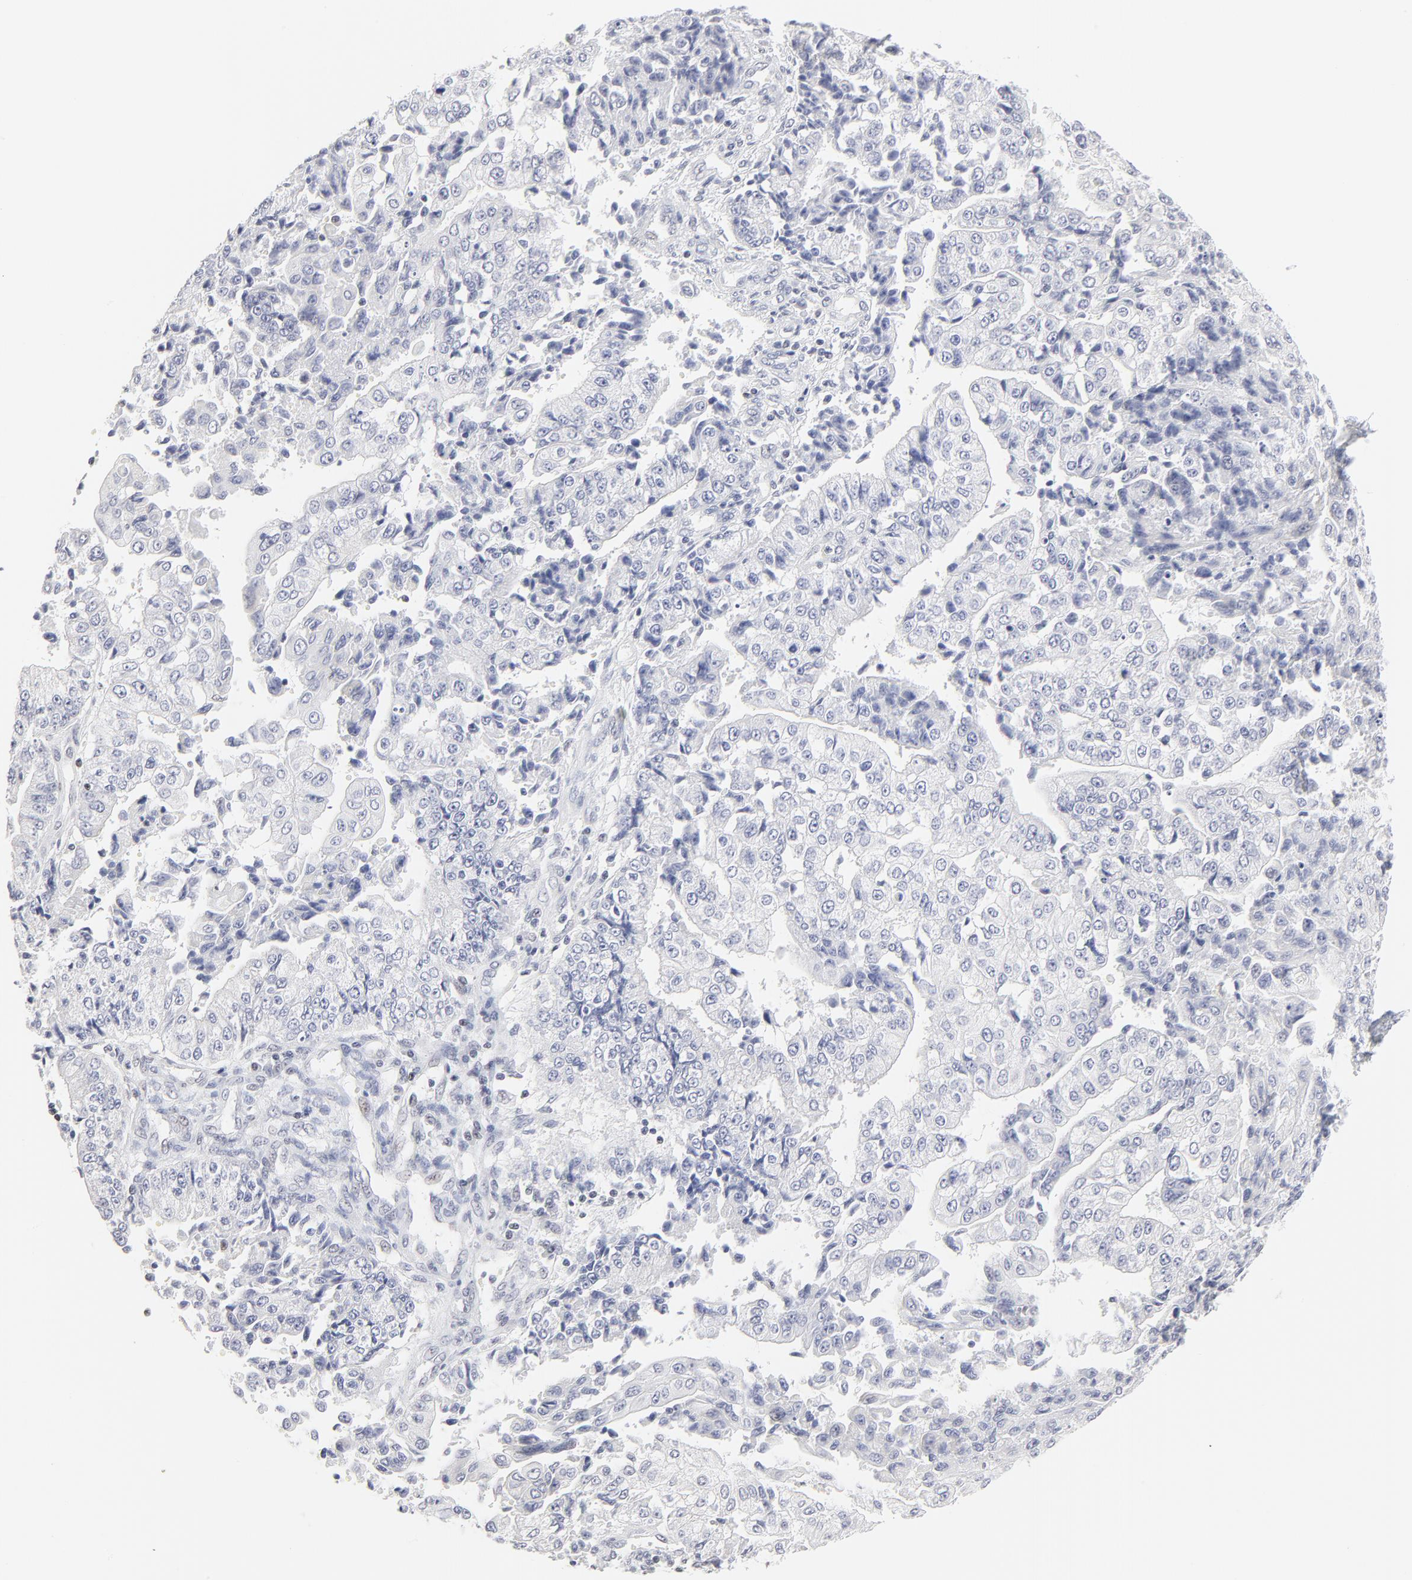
{"staining": {"intensity": "negative", "quantity": "none", "location": "none"}, "tissue": "endometrial cancer", "cell_type": "Tumor cells", "image_type": "cancer", "snomed": [{"axis": "morphology", "description": "Adenocarcinoma, NOS"}, {"axis": "topography", "description": "Endometrium"}], "caption": "Immunohistochemical staining of human adenocarcinoma (endometrial) displays no significant positivity in tumor cells. (Brightfield microscopy of DAB immunohistochemistry (IHC) at high magnification).", "gene": "NFIL3", "patient": {"sex": "female", "age": 75}}